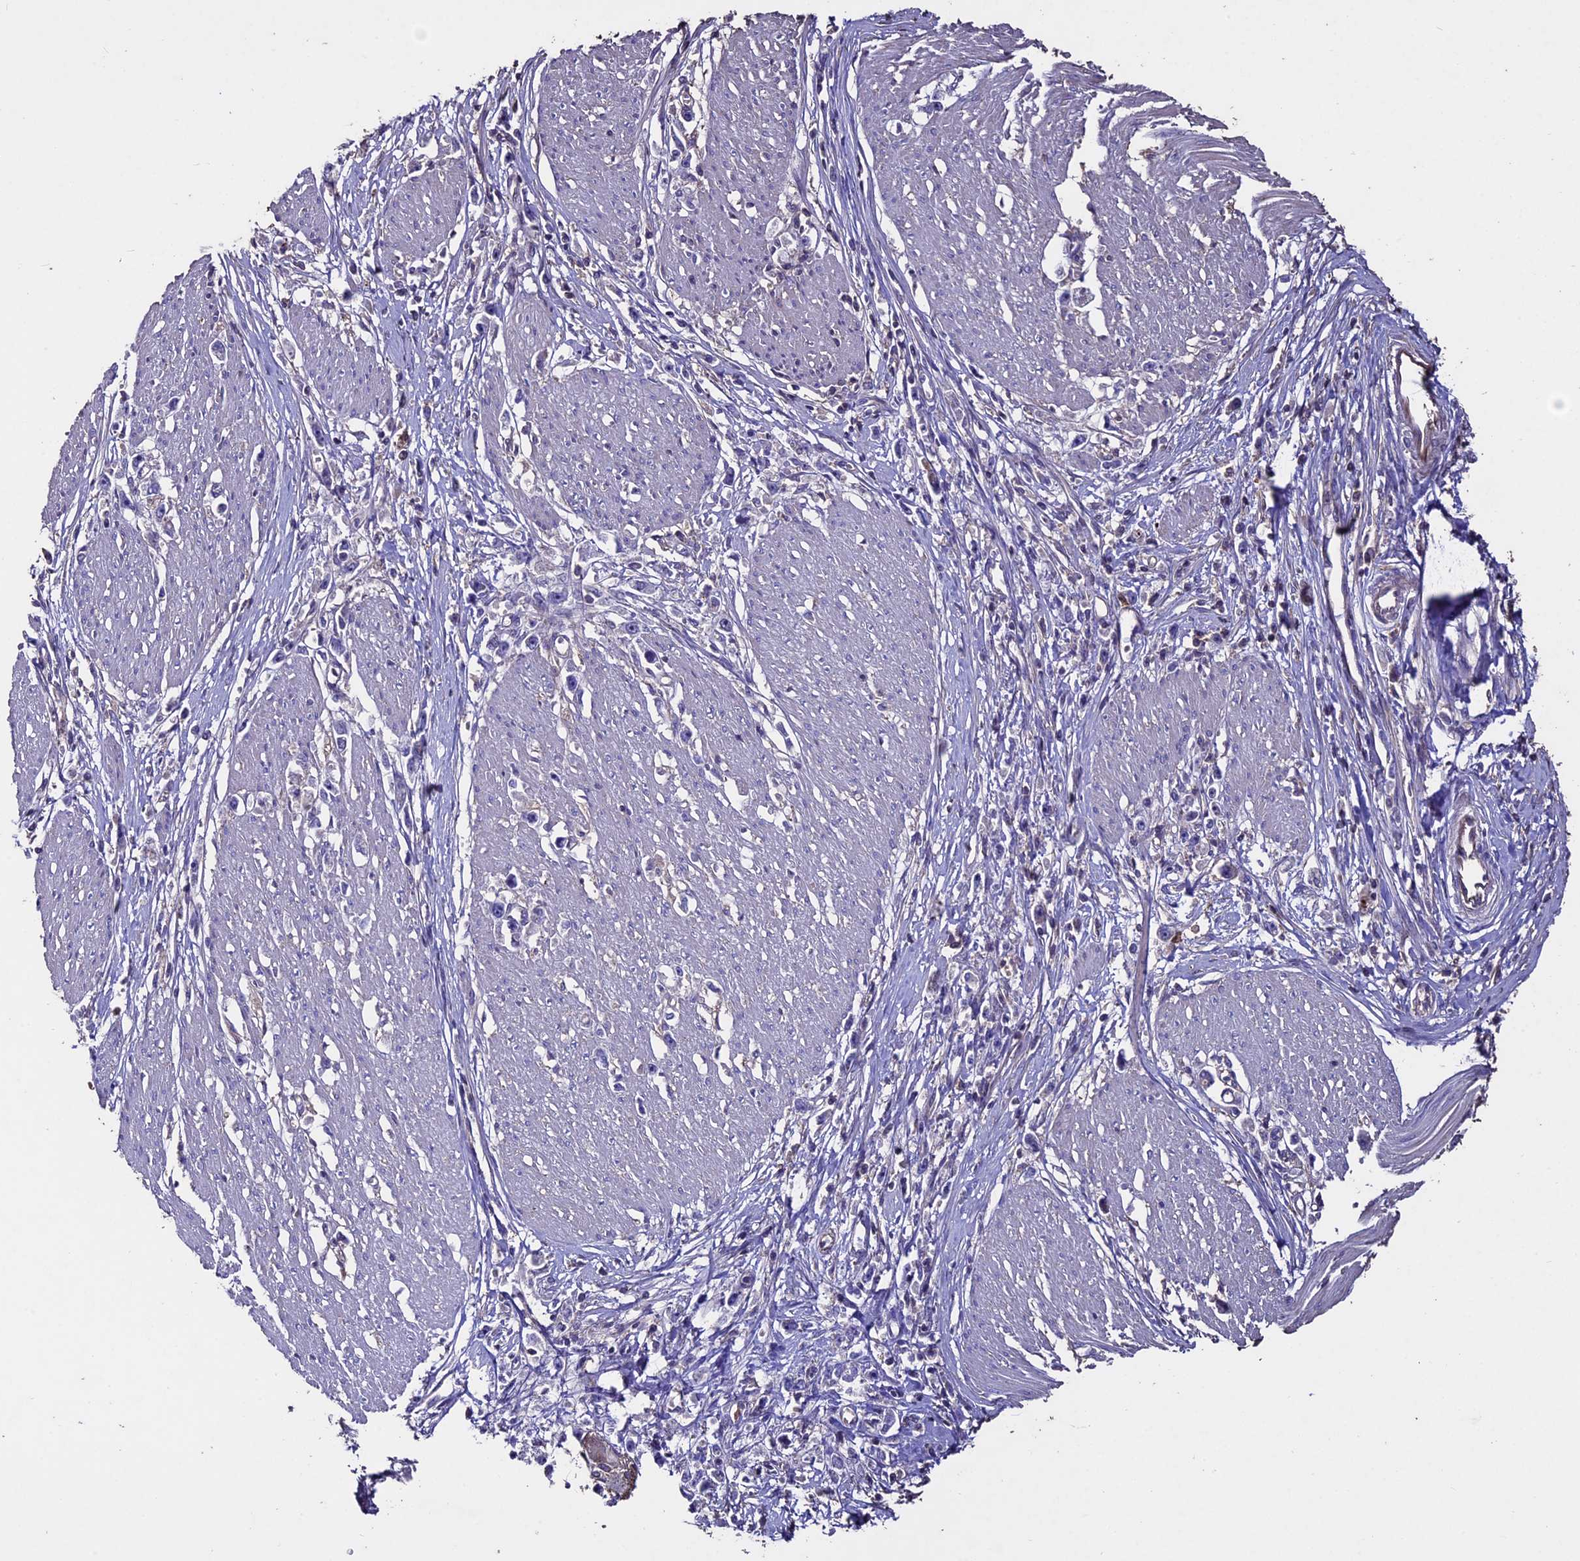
{"staining": {"intensity": "negative", "quantity": "none", "location": "none"}, "tissue": "stomach cancer", "cell_type": "Tumor cells", "image_type": "cancer", "snomed": [{"axis": "morphology", "description": "Adenocarcinoma, NOS"}, {"axis": "topography", "description": "Stomach"}], "caption": "Tumor cells are negative for protein expression in human adenocarcinoma (stomach).", "gene": "USB1", "patient": {"sex": "female", "age": 59}}